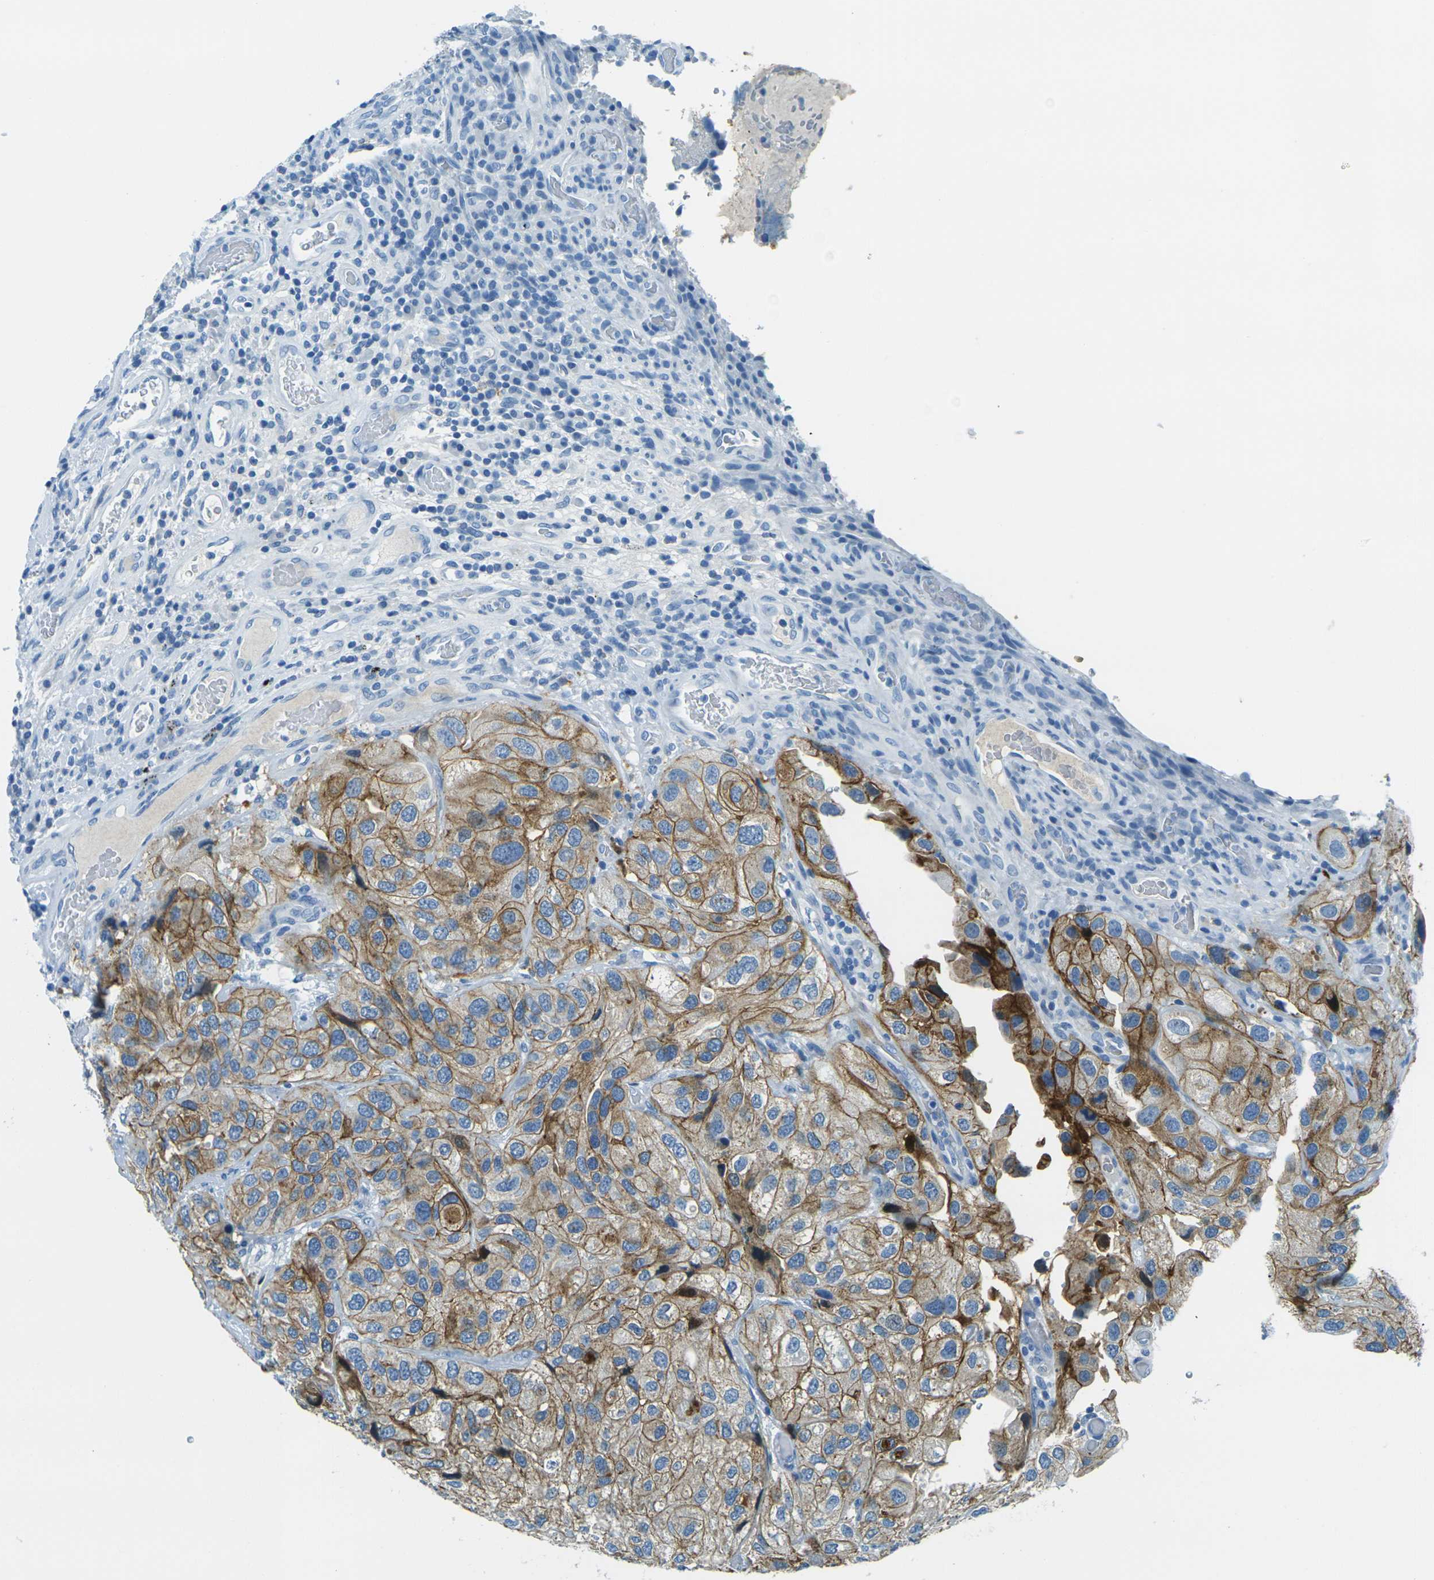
{"staining": {"intensity": "moderate", "quantity": ">75%", "location": "cytoplasmic/membranous"}, "tissue": "urothelial cancer", "cell_type": "Tumor cells", "image_type": "cancer", "snomed": [{"axis": "morphology", "description": "Urothelial carcinoma, High grade"}, {"axis": "topography", "description": "Urinary bladder"}], "caption": "Immunohistochemical staining of urothelial cancer shows moderate cytoplasmic/membranous protein positivity in about >75% of tumor cells. The protein of interest is stained brown, and the nuclei are stained in blue (DAB IHC with brightfield microscopy, high magnification).", "gene": "OCLN", "patient": {"sex": "female", "age": 64}}